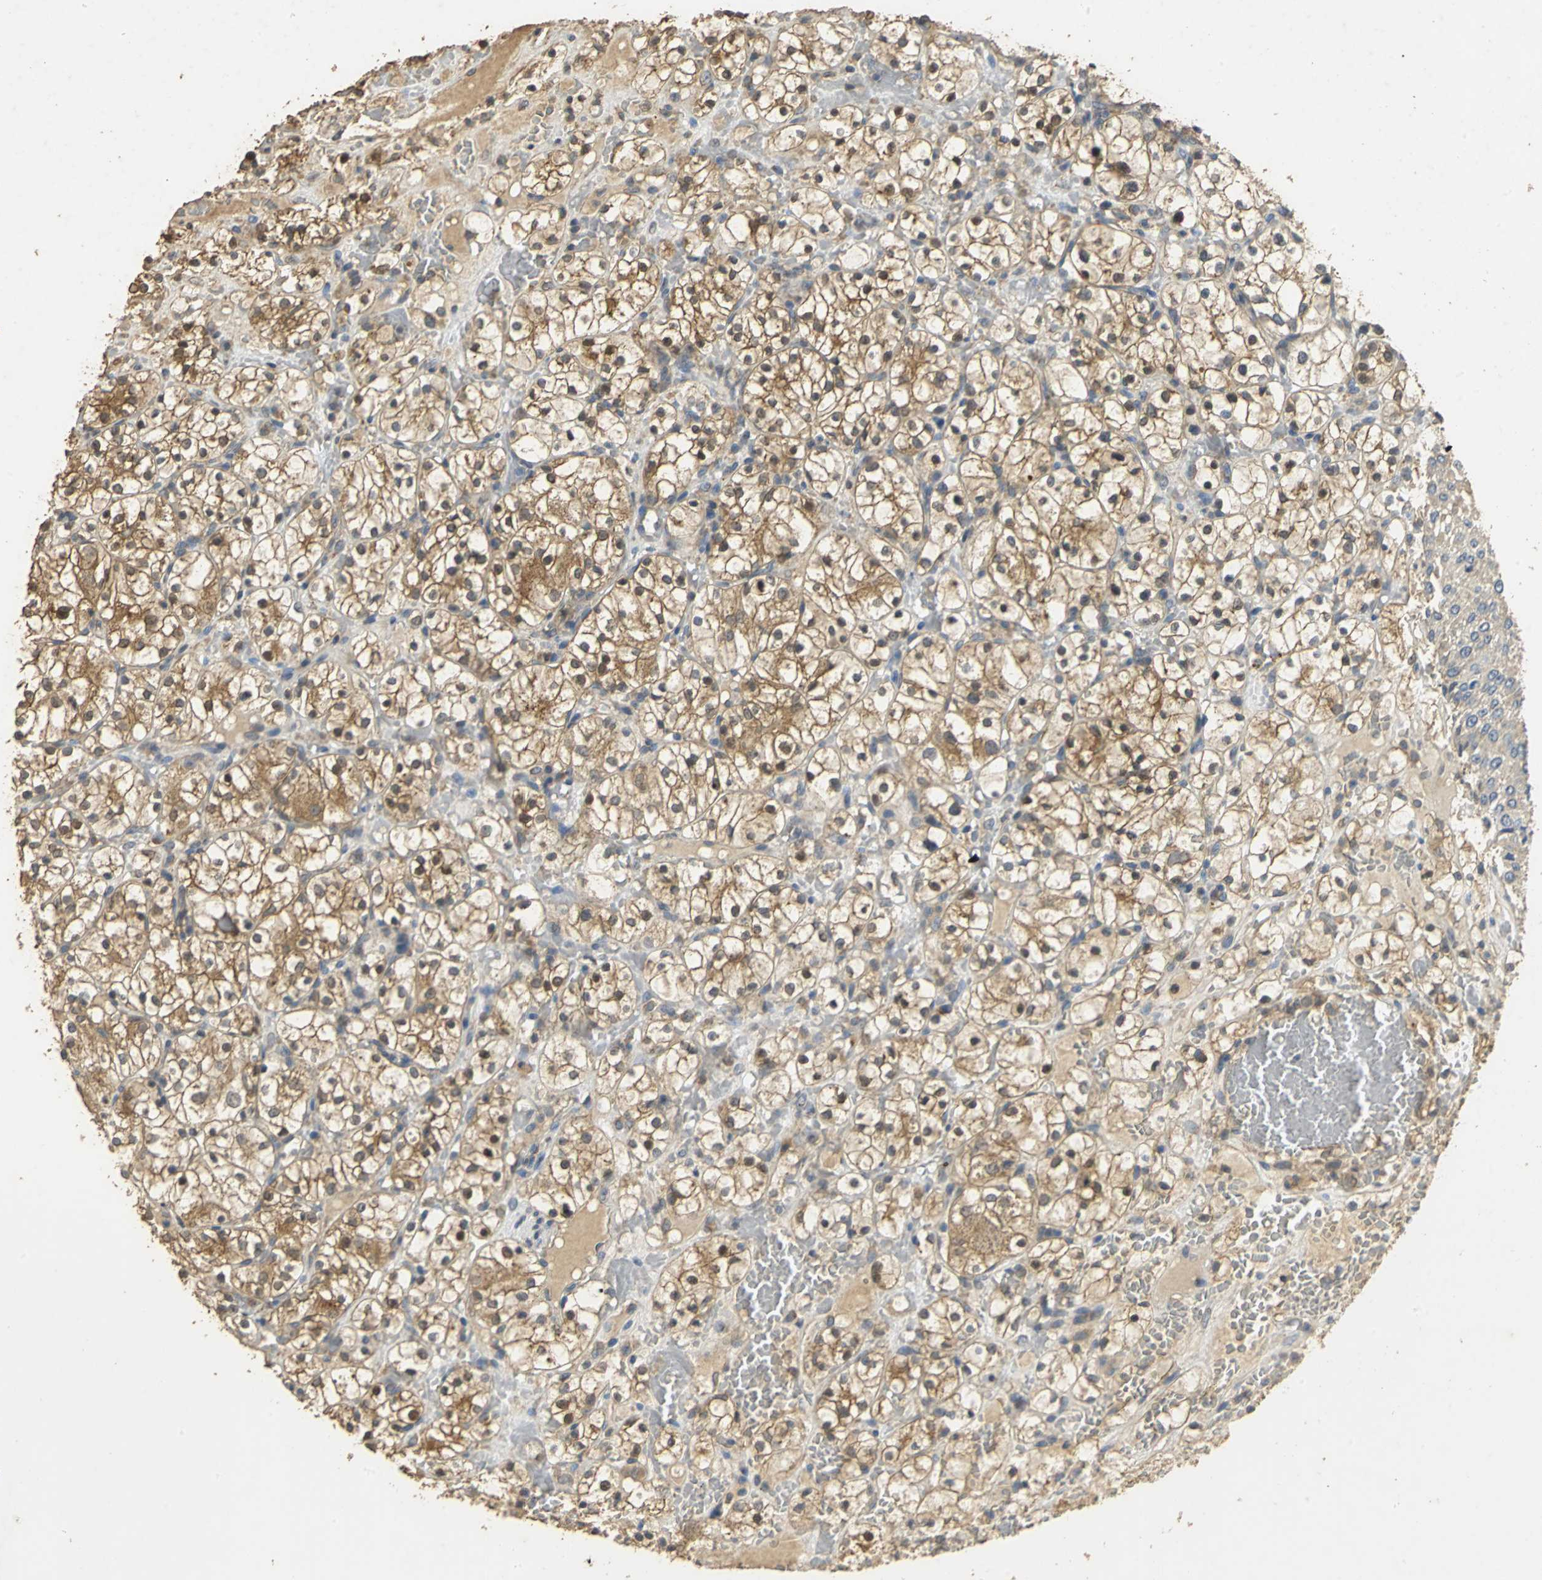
{"staining": {"intensity": "moderate", "quantity": ">75%", "location": "cytoplasmic/membranous"}, "tissue": "renal cancer", "cell_type": "Tumor cells", "image_type": "cancer", "snomed": [{"axis": "morphology", "description": "Adenocarcinoma, NOS"}, {"axis": "topography", "description": "Kidney"}], "caption": "Human renal adenocarcinoma stained with a protein marker shows moderate staining in tumor cells.", "gene": "ACSL4", "patient": {"sex": "female", "age": 60}}